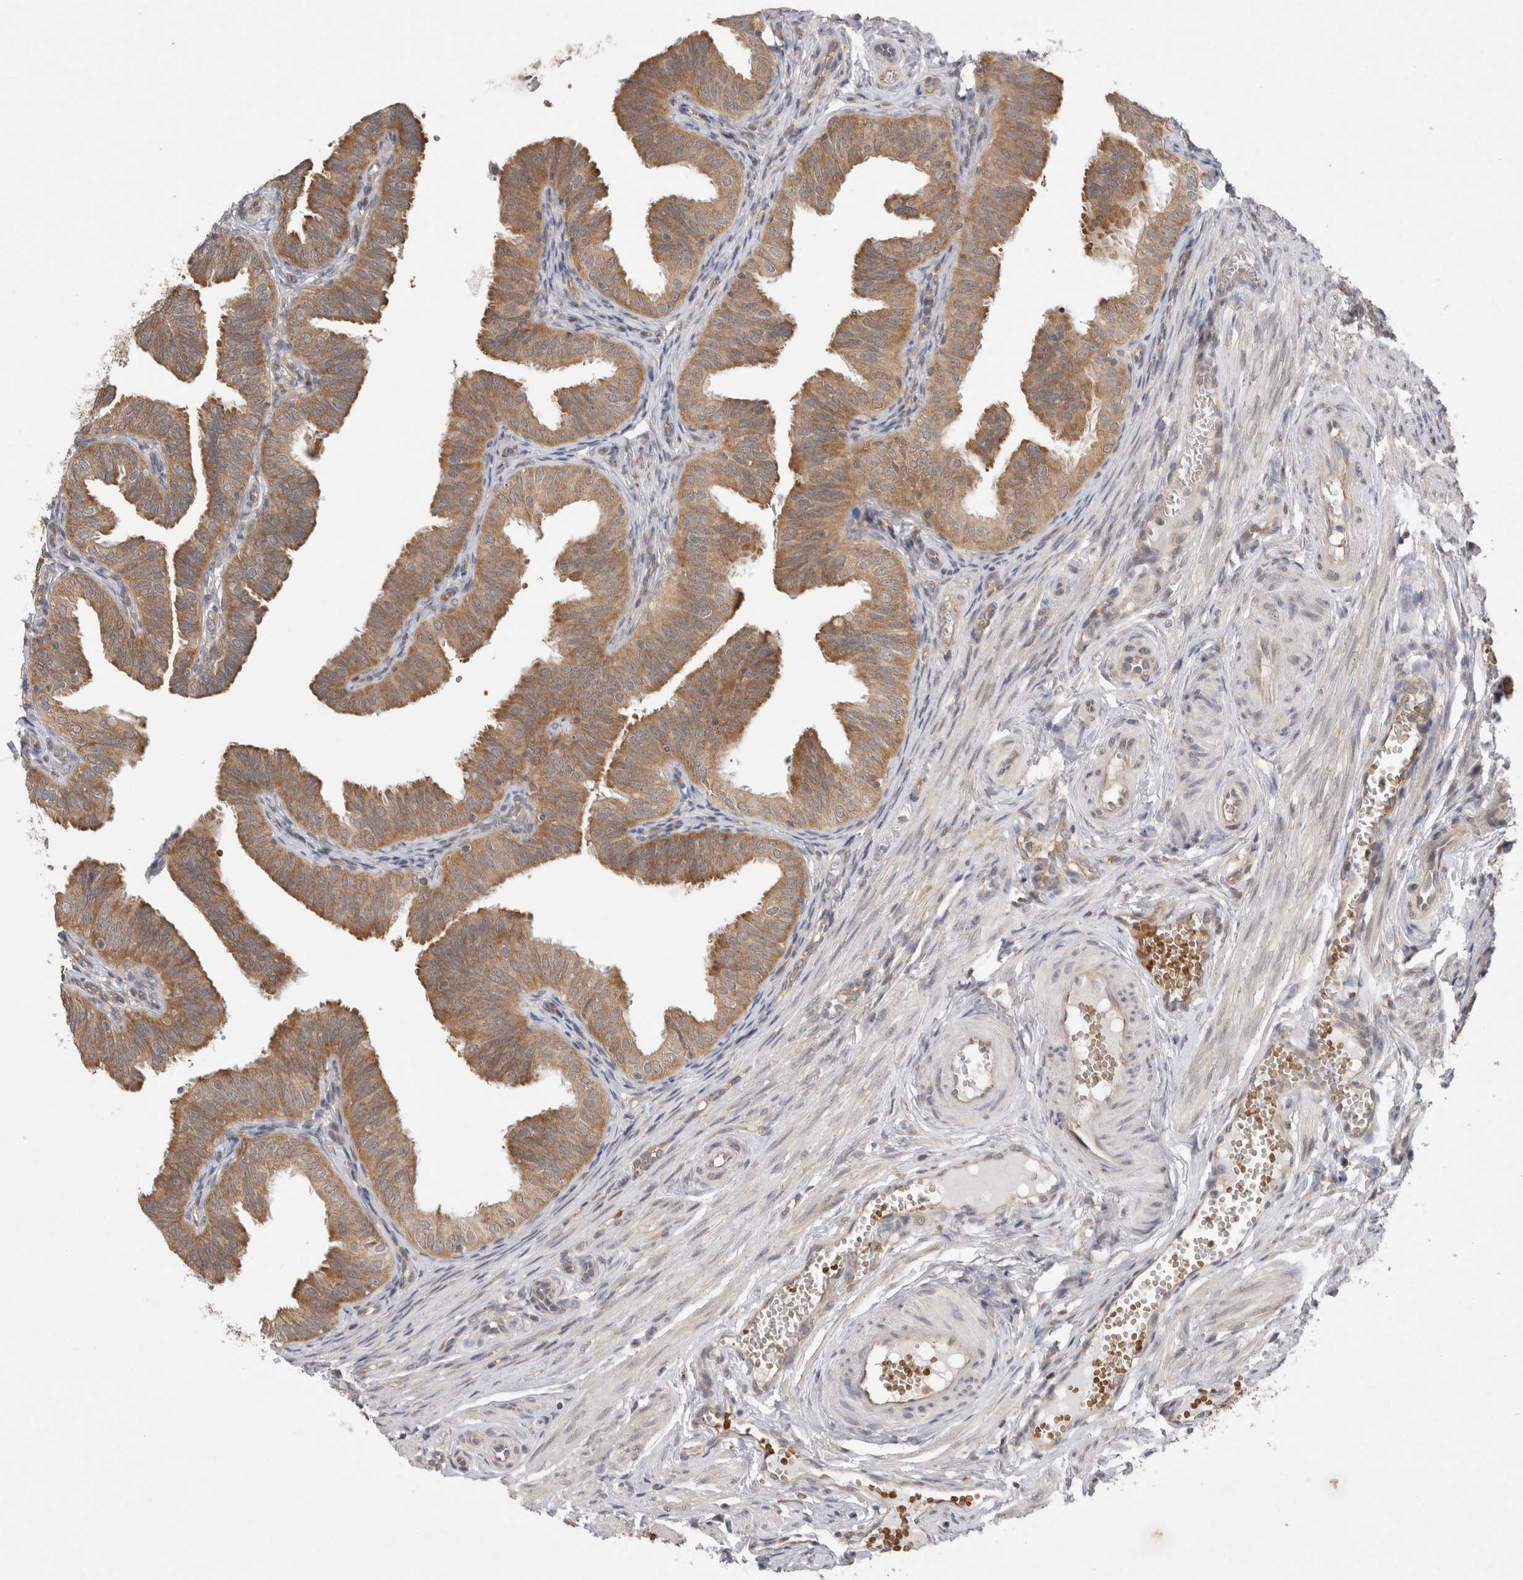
{"staining": {"intensity": "moderate", "quantity": ">75%", "location": "cytoplasmic/membranous"}, "tissue": "fallopian tube", "cell_type": "Glandular cells", "image_type": "normal", "snomed": [{"axis": "morphology", "description": "Normal tissue, NOS"}, {"axis": "topography", "description": "Fallopian tube"}], "caption": "Brown immunohistochemical staining in benign human fallopian tube demonstrates moderate cytoplasmic/membranous positivity in about >75% of glandular cells.", "gene": "EIF3E", "patient": {"sex": "female", "age": 35}}